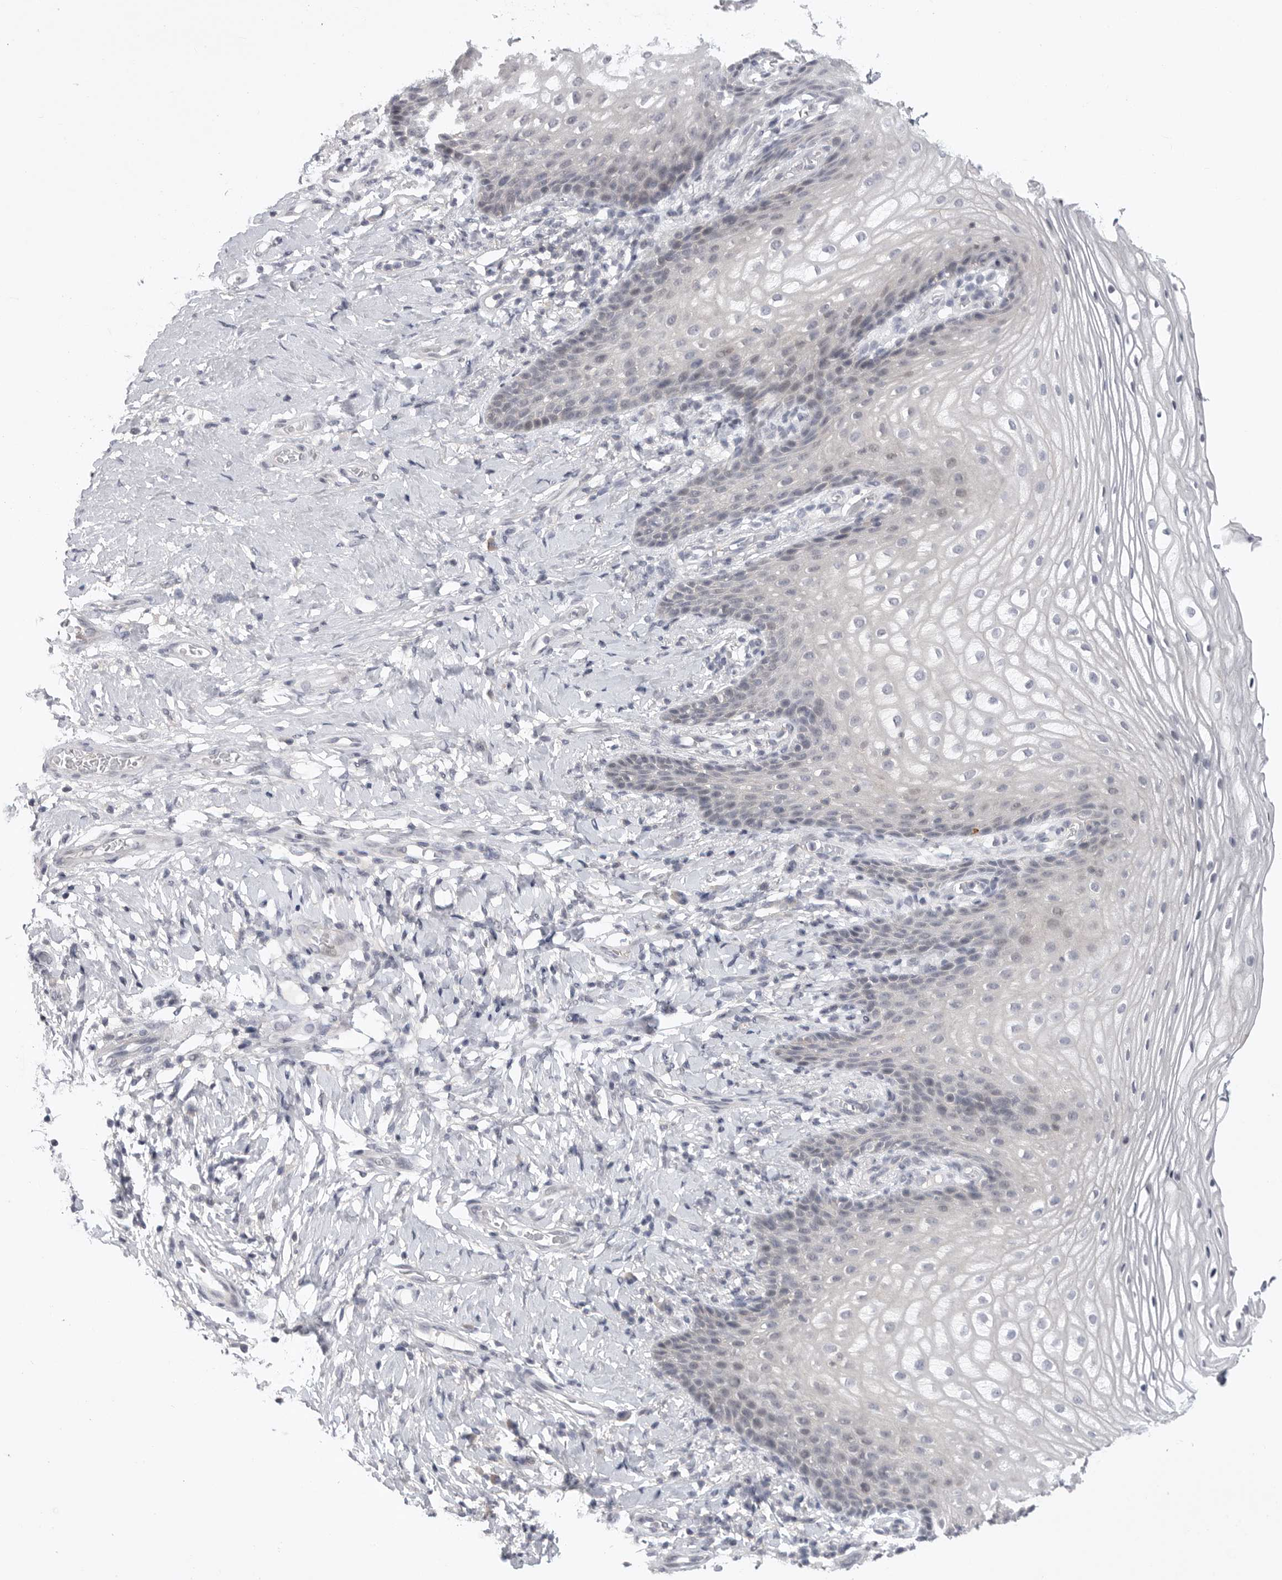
{"staining": {"intensity": "negative", "quantity": "none", "location": "none"}, "tissue": "vagina", "cell_type": "Squamous epithelial cells", "image_type": "normal", "snomed": [{"axis": "morphology", "description": "Normal tissue, NOS"}, {"axis": "topography", "description": "Vagina"}], "caption": "This is a histopathology image of IHC staining of benign vagina, which shows no positivity in squamous epithelial cells.", "gene": "FBXO43", "patient": {"sex": "female", "age": 60}}